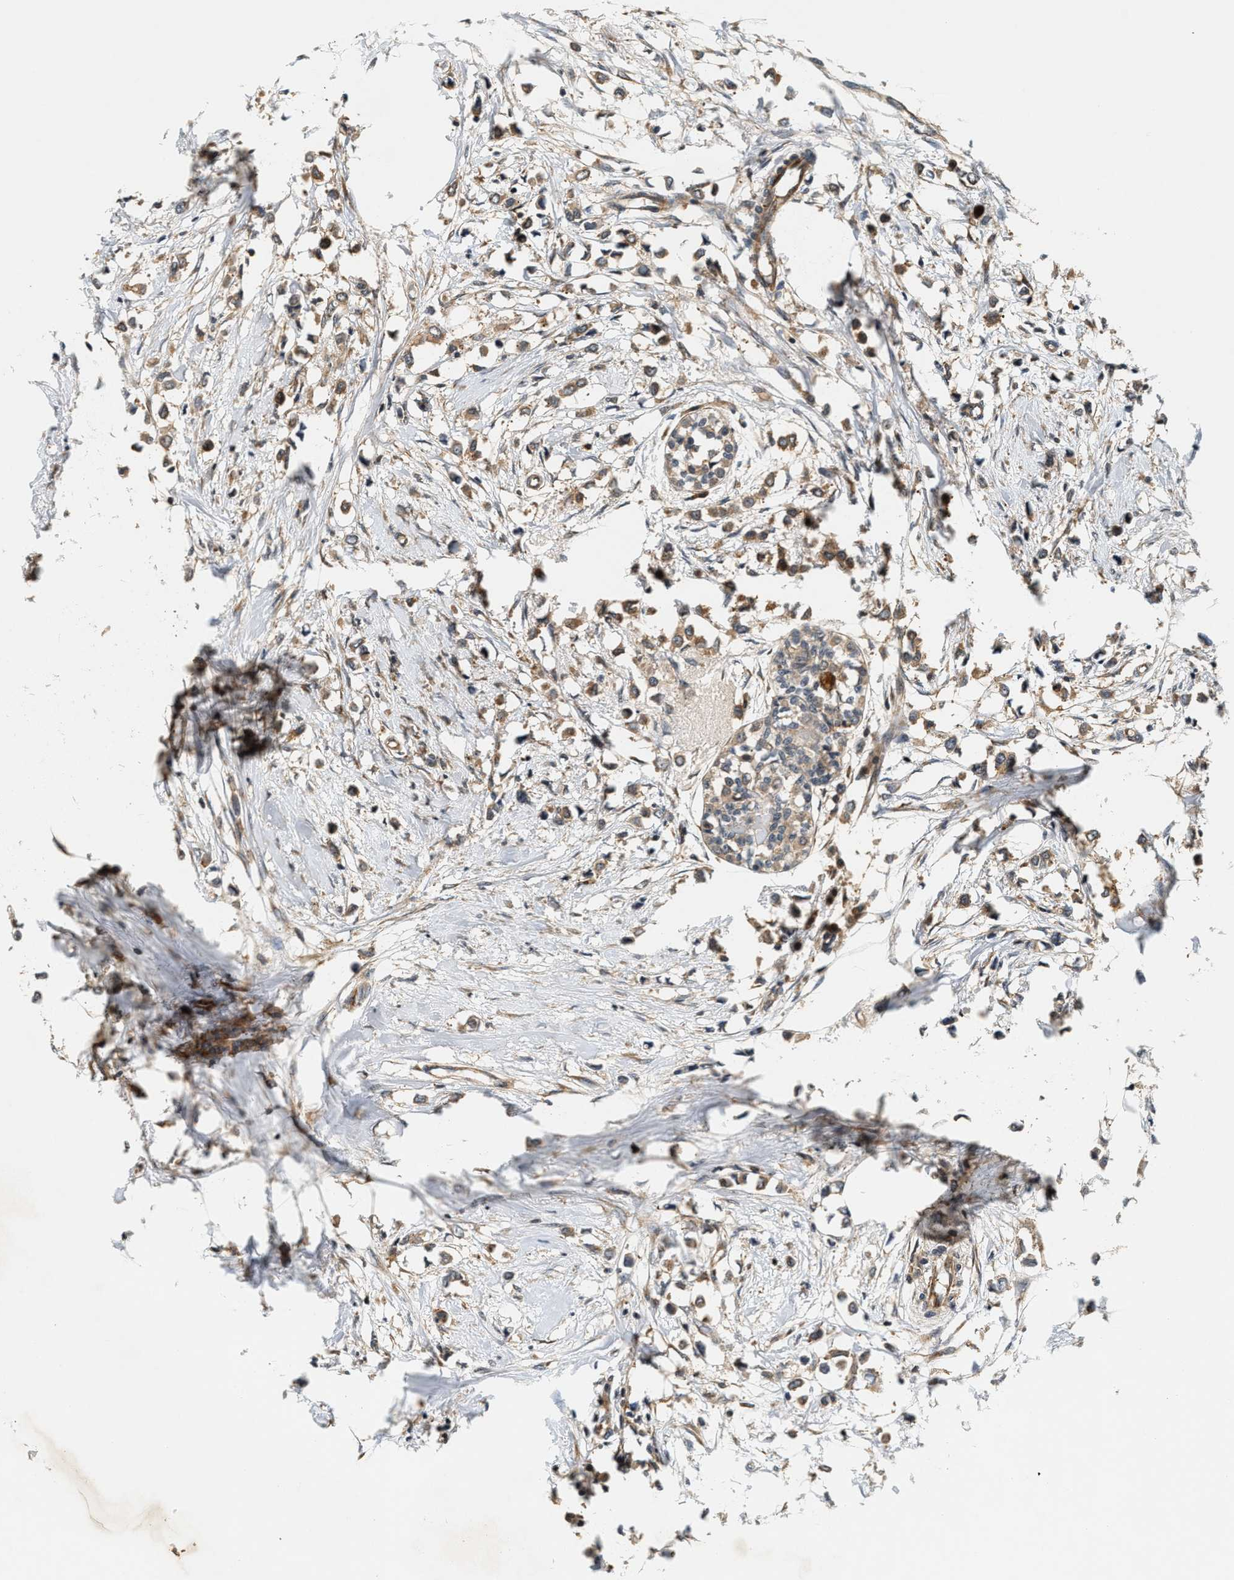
{"staining": {"intensity": "moderate", "quantity": ">75%", "location": "cytoplasmic/membranous"}, "tissue": "breast cancer", "cell_type": "Tumor cells", "image_type": "cancer", "snomed": [{"axis": "morphology", "description": "Lobular carcinoma"}, {"axis": "topography", "description": "Breast"}], "caption": "Protein staining shows moderate cytoplasmic/membranous expression in approximately >75% of tumor cells in breast cancer.", "gene": "SAMD9", "patient": {"sex": "female", "age": 51}}